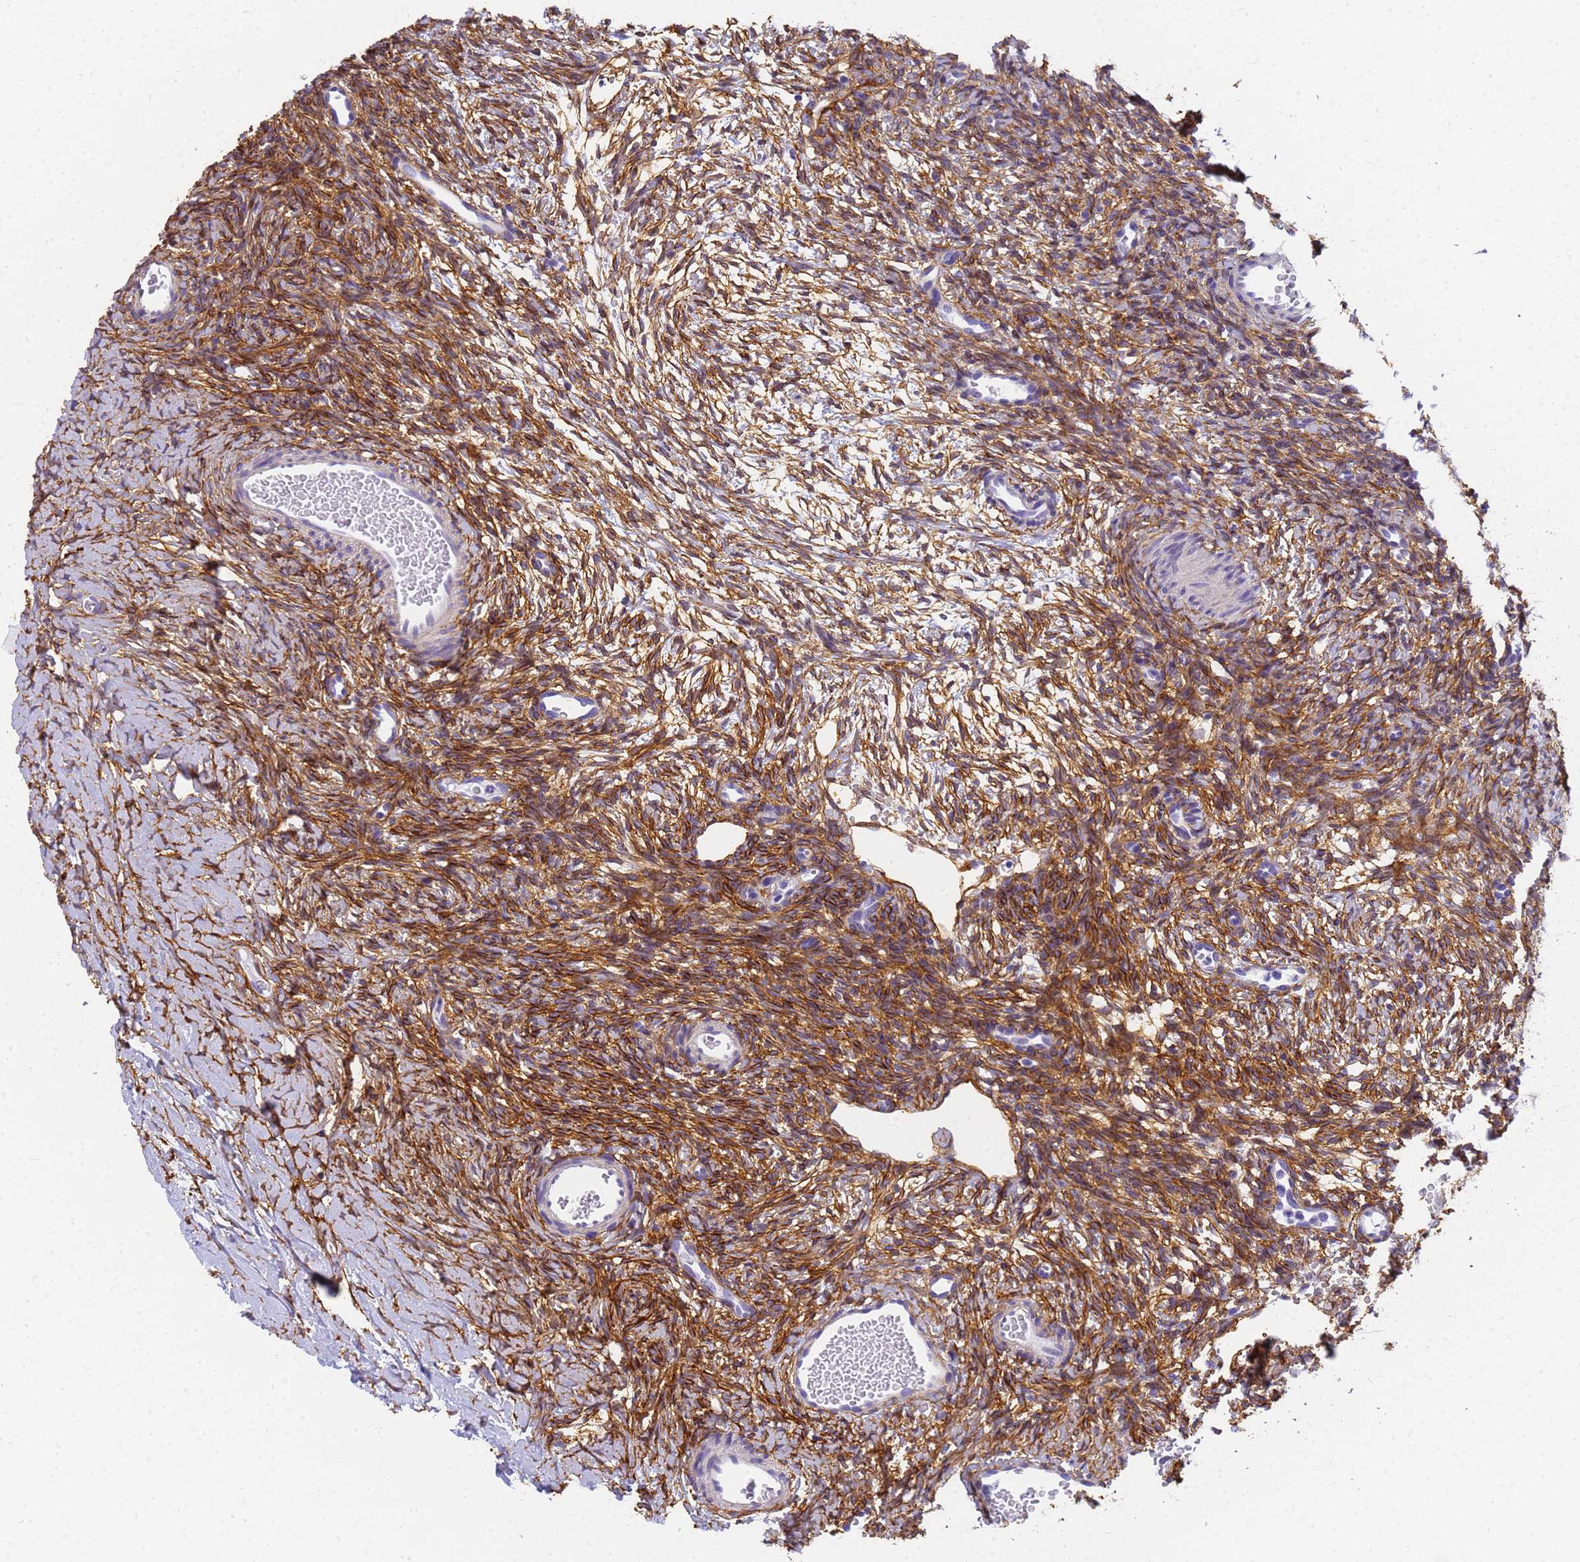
{"staining": {"intensity": "strong", "quantity": "25%-75%", "location": "cytoplasmic/membranous"}, "tissue": "ovary", "cell_type": "Ovarian stroma cells", "image_type": "normal", "snomed": [{"axis": "morphology", "description": "Normal tissue, NOS"}, {"axis": "topography", "description": "Ovary"}], "caption": "Protein staining of normal ovary exhibits strong cytoplasmic/membranous staining in about 25%-75% of ovarian stroma cells.", "gene": "MVB12A", "patient": {"sex": "female", "age": 39}}